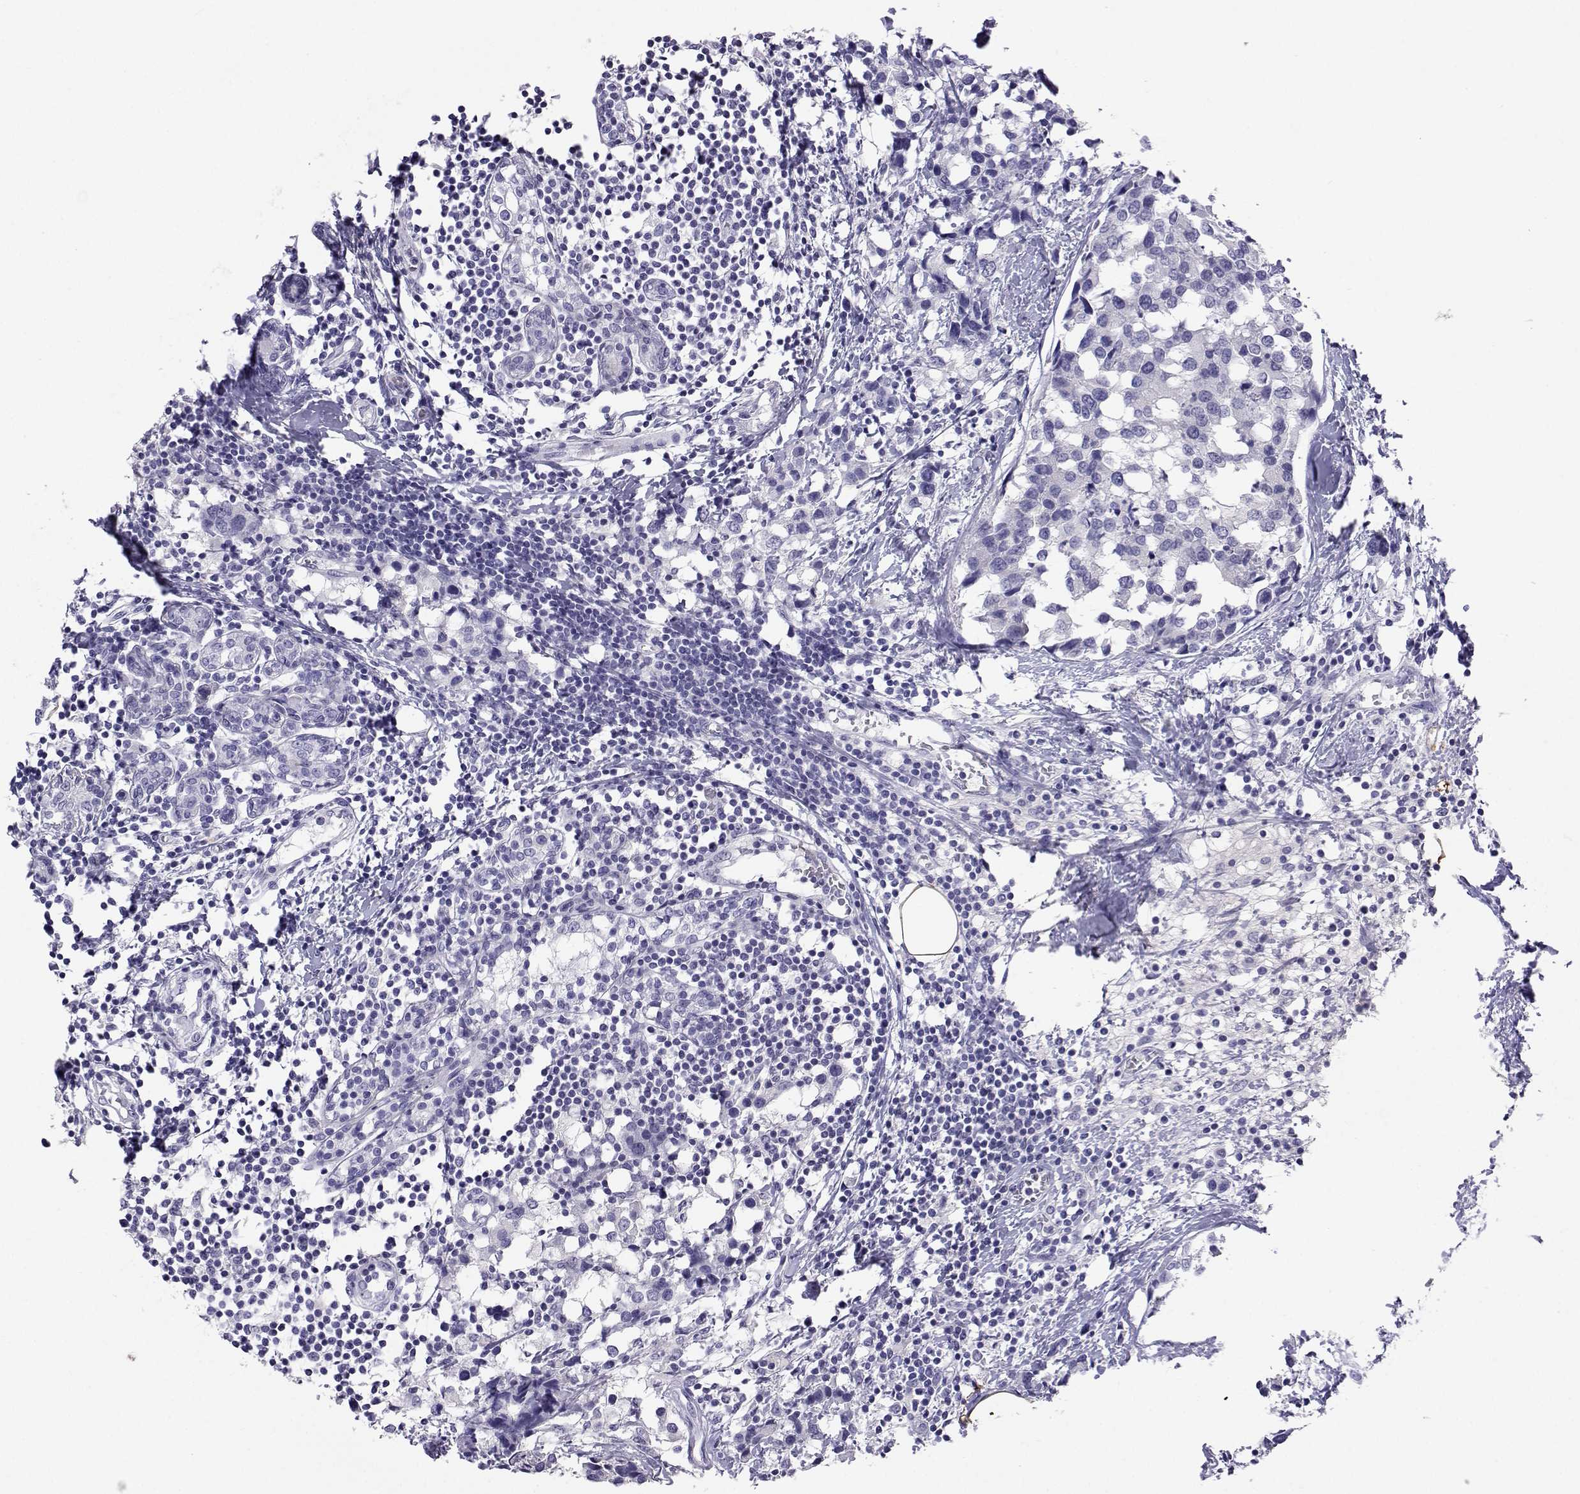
{"staining": {"intensity": "negative", "quantity": "none", "location": "none"}, "tissue": "breast cancer", "cell_type": "Tumor cells", "image_type": "cancer", "snomed": [{"axis": "morphology", "description": "Lobular carcinoma"}, {"axis": "topography", "description": "Breast"}], "caption": "Tumor cells are negative for brown protein staining in lobular carcinoma (breast).", "gene": "PLIN4", "patient": {"sex": "female", "age": 59}}